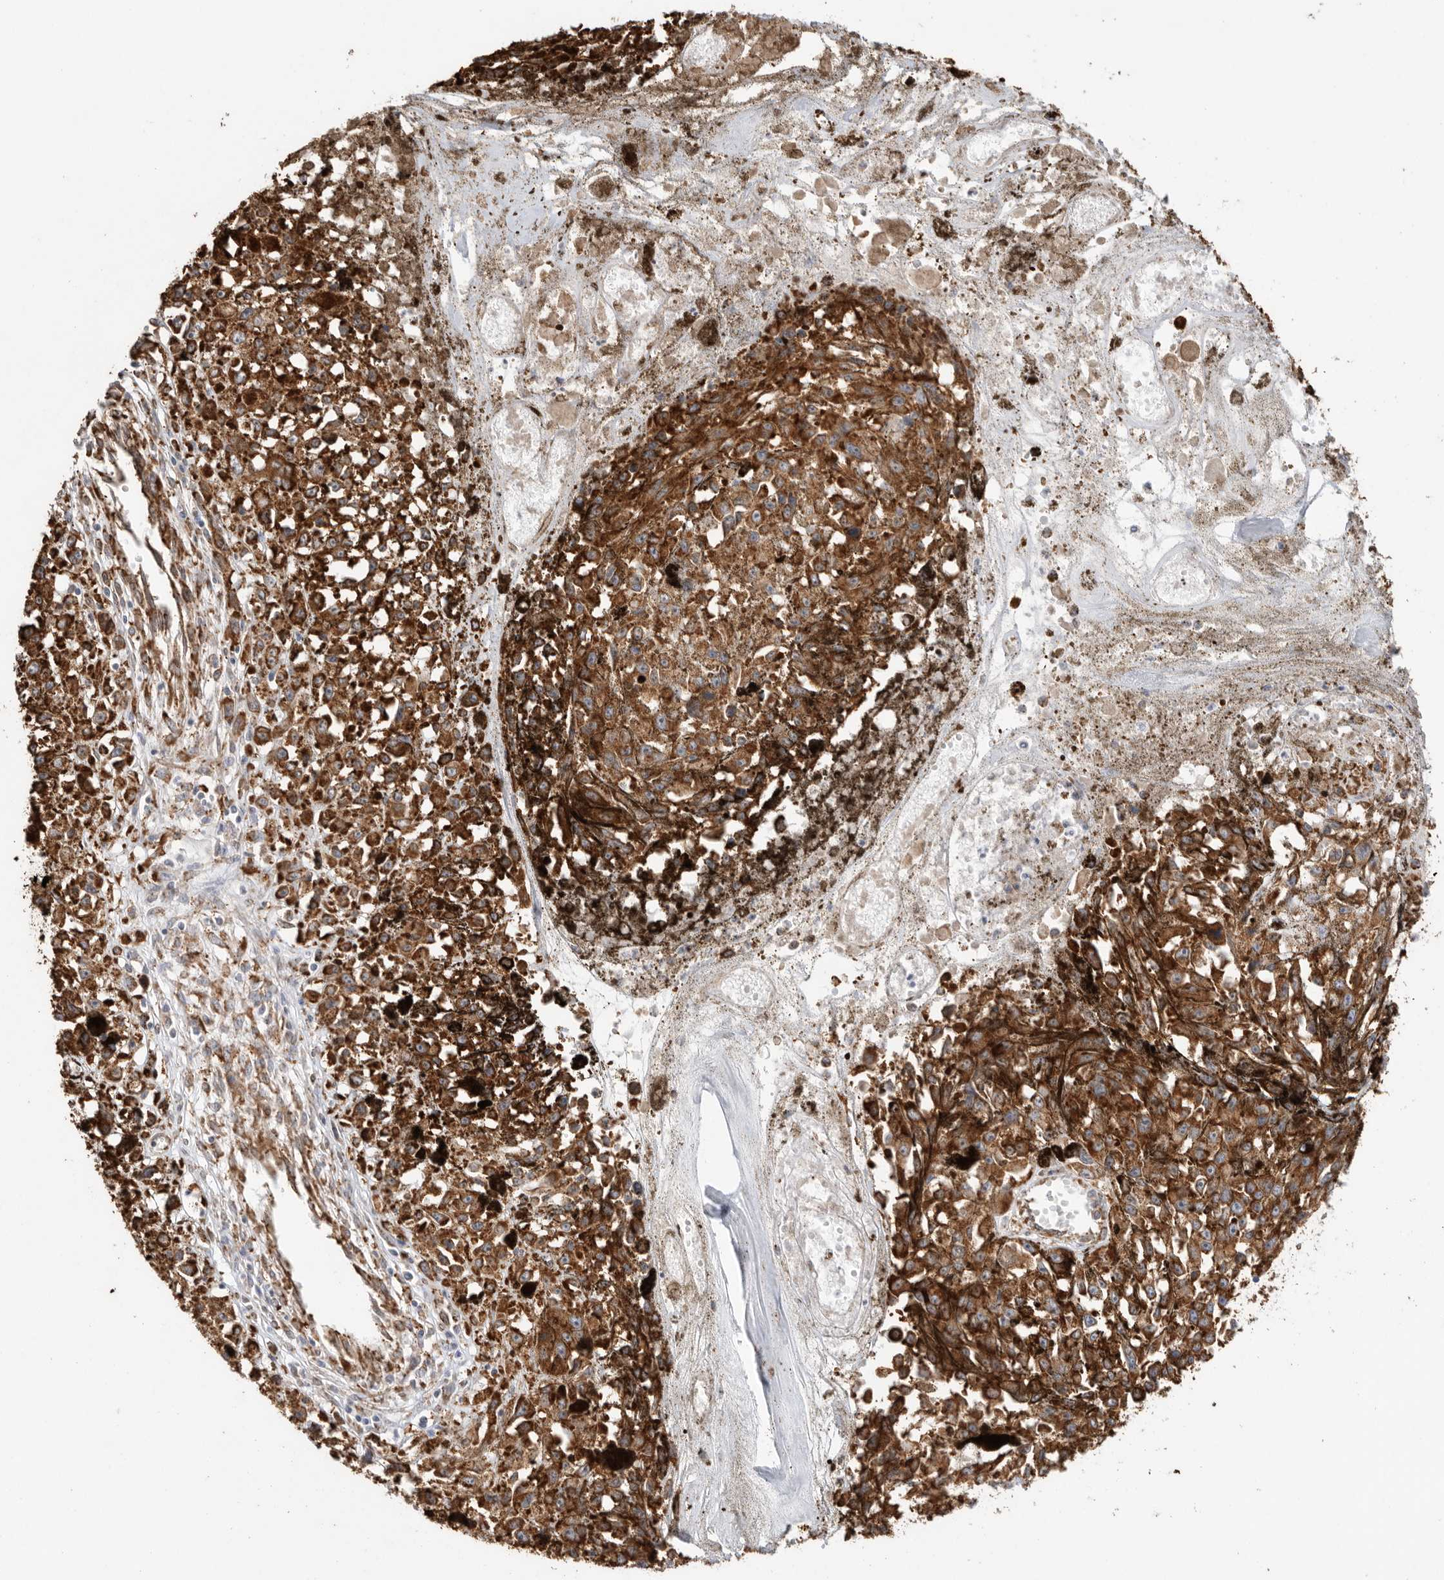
{"staining": {"intensity": "strong", "quantity": ">75%", "location": "cytoplasmic/membranous"}, "tissue": "melanoma", "cell_type": "Tumor cells", "image_type": "cancer", "snomed": [{"axis": "morphology", "description": "Malignant melanoma, Metastatic site"}, {"axis": "topography", "description": "Lymph node"}], "caption": "Immunohistochemical staining of malignant melanoma (metastatic site) reveals high levels of strong cytoplasmic/membranous protein positivity in approximately >75% of tumor cells.", "gene": "BLOC1S5", "patient": {"sex": "male", "age": 59}}